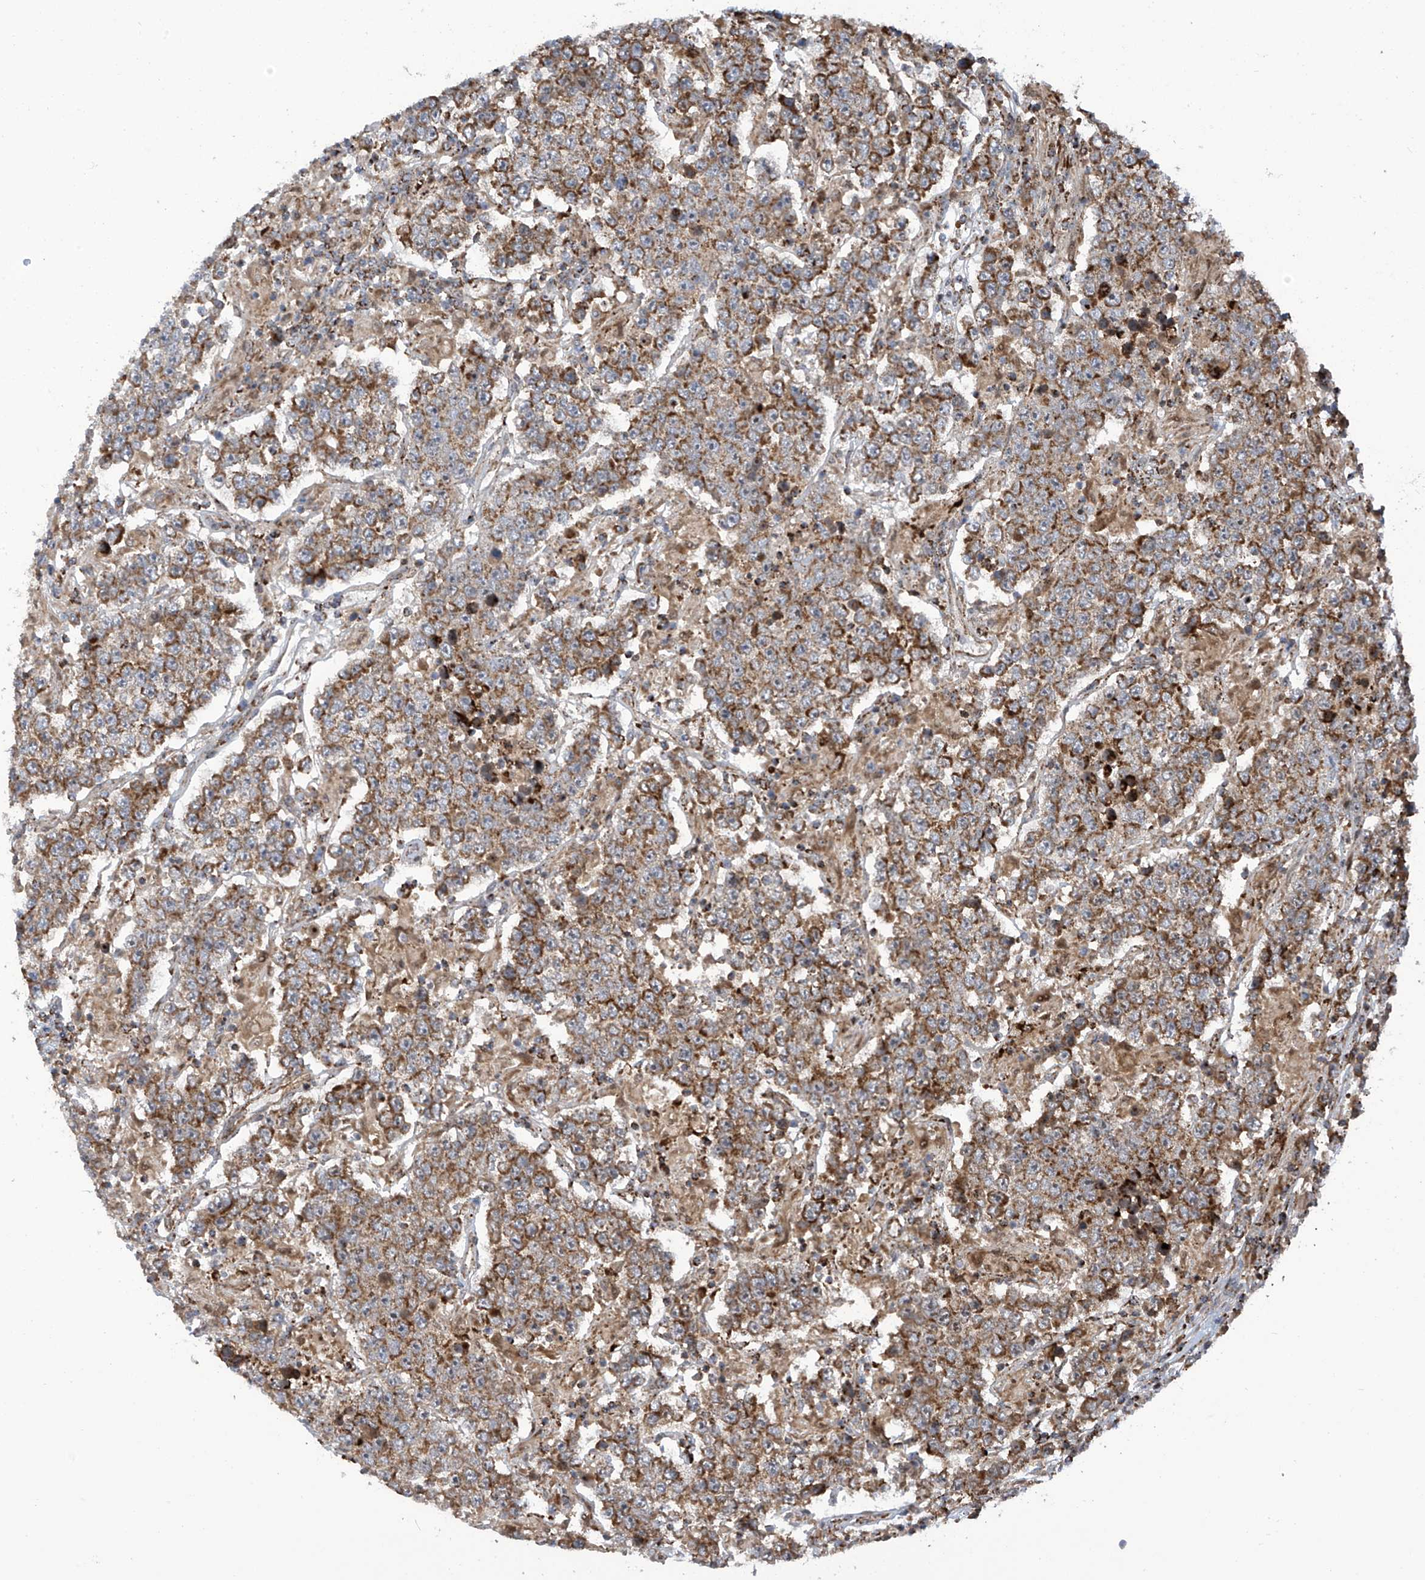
{"staining": {"intensity": "moderate", "quantity": ">75%", "location": "cytoplasmic/membranous"}, "tissue": "testis cancer", "cell_type": "Tumor cells", "image_type": "cancer", "snomed": [{"axis": "morphology", "description": "Normal tissue, NOS"}, {"axis": "morphology", "description": "Urothelial carcinoma, High grade"}, {"axis": "morphology", "description": "Seminoma, NOS"}, {"axis": "morphology", "description": "Carcinoma, Embryonal, NOS"}, {"axis": "topography", "description": "Urinary bladder"}, {"axis": "topography", "description": "Testis"}], "caption": "Moderate cytoplasmic/membranous positivity is identified in about >75% of tumor cells in testis cancer (urothelial carcinoma (high-grade)). The staining was performed using DAB (3,3'-diaminobenzidine) to visualize the protein expression in brown, while the nuclei were stained in blue with hematoxylin (Magnification: 20x).", "gene": "COX10", "patient": {"sex": "male", "age": 41}}